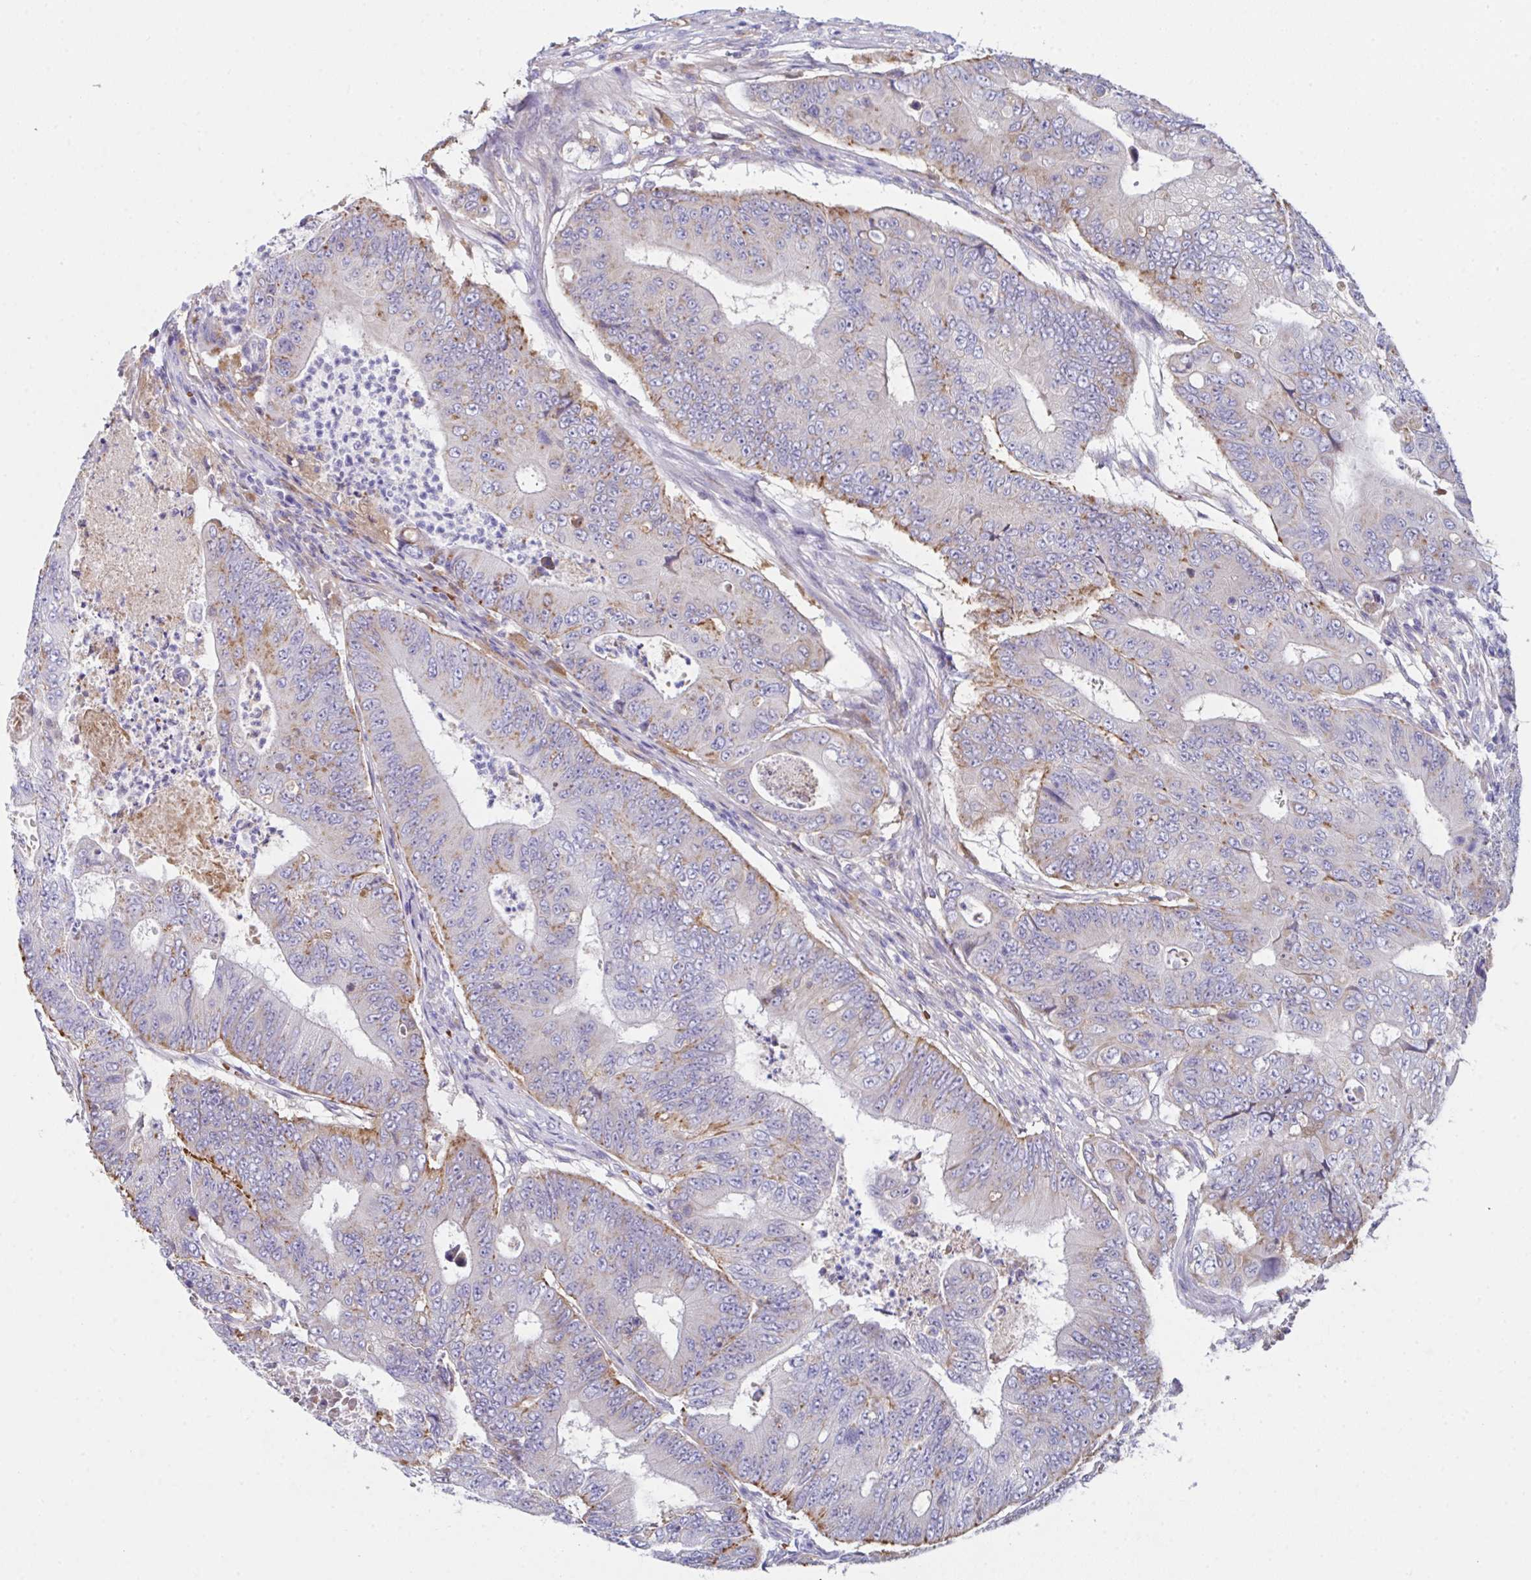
{"staining": {"intensity": "moderate", "quantity": "<25%", "location": "cytoplasmic/membranous"}, "tissue": "colorectal cancer", "cell_type": "Tumor cells", "image_type": "cancer", "snomed": [{"axis": "morphology", "description": "Adenocarcinoma, NOS"}, {"axis": "topography", "description": "Colon"}], "caption": "Immunohistochemical staining of colorectal adenocarcinoma shows low levels of moderate cytoplasmic/membranous expression in approximately <25% of tumor cells.", "gene": "TFAP2C", "patient": {"sex": "female", "age": 48}}